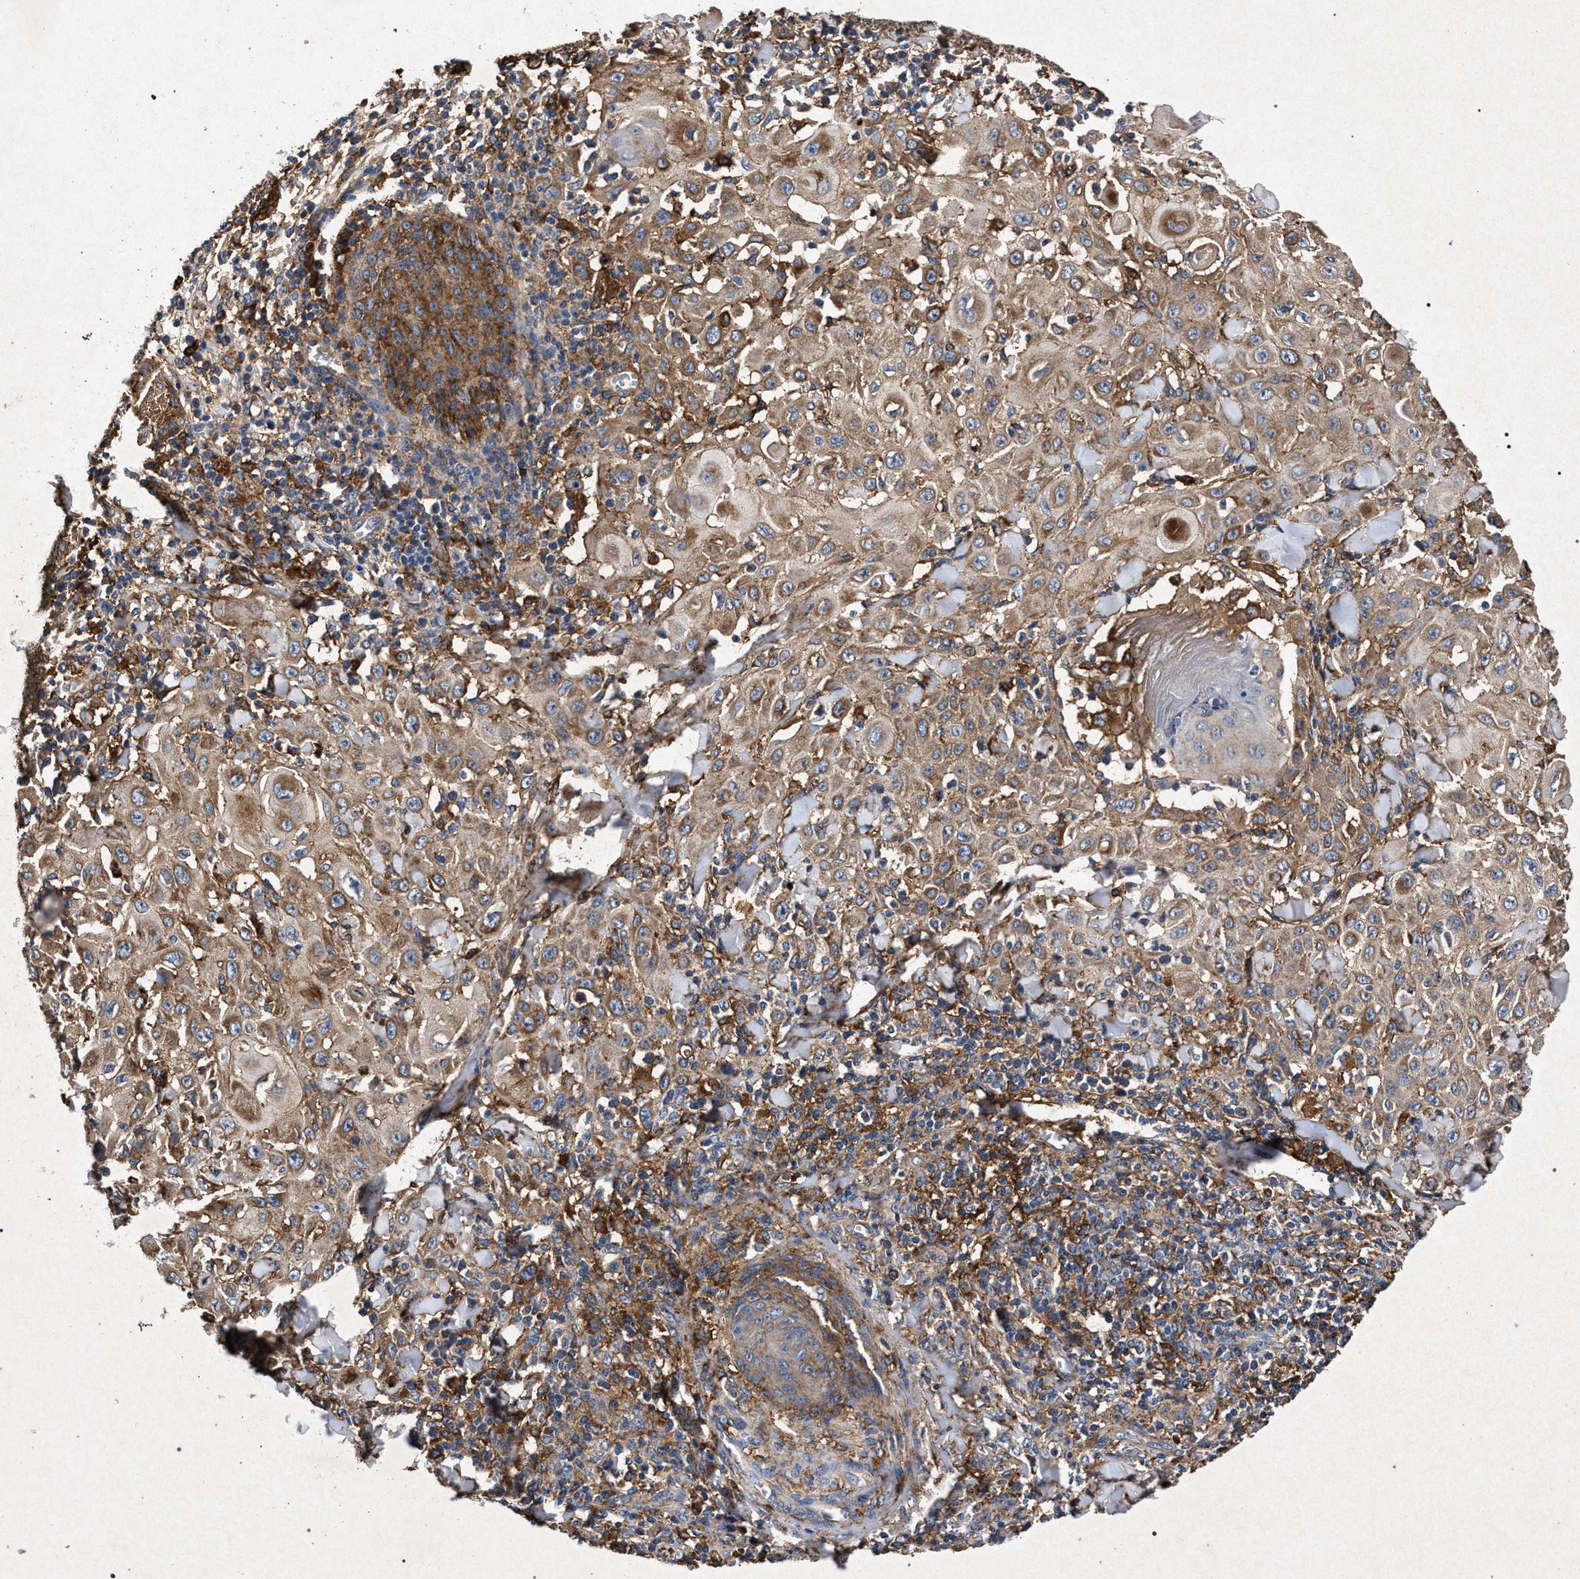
{"staining": {"intensity": "moderate", "quantity": ">75%", "location": "cytoplasmic/membranous"}, "tissue": "skin cancer", "cell_type": "Tumor cells", "image_type": "cancer", "snomed": [{"axis": "morphology", "description": "Squamous cell carcinoma, NOS"}, {"axis": "topography", "description": "Skin"}], "caption": "Immunohistochemistry (DAB) staining of skin cancer (squamous cell carcinoma) demonstrates moderate cytoplasmic/membranous protein staining in about >75% of tumor cells.", "gene": "MARCKS", "patient": {"sex": "male", "age": 24}}